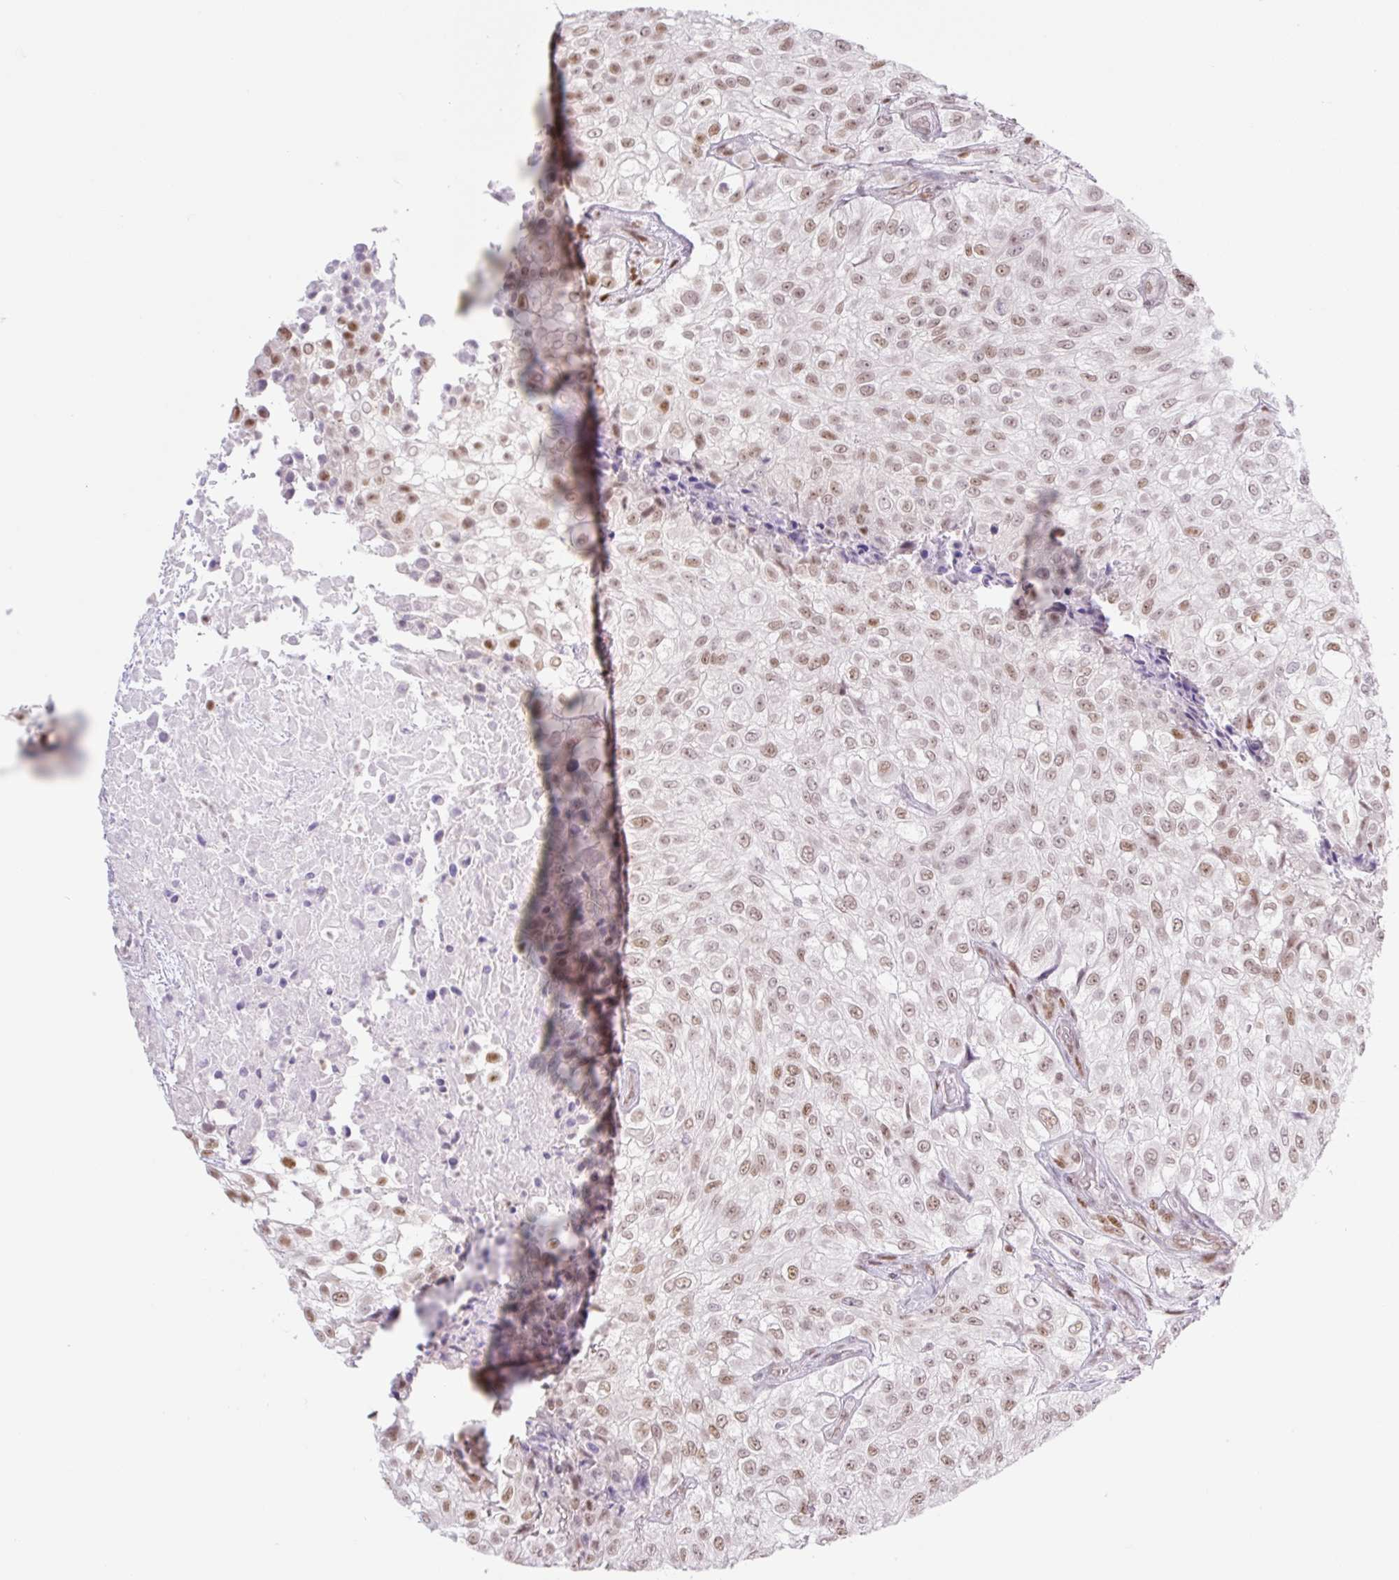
{"staining": {"intensity": "weak", "quantity": ">75%", "location": "nuclear"}, "tissue": "urothelial cancer", "cell_type": "Tumor cells", "image_type": "cancer", "snomed": [{"axis": "morphology", "description": "Urothelial carcinoma, High grade"}, {"axis": "topography", "description": "Urinary bladder"}], "caption": "Protein staining of urothelial cancer tissue exhibits weak nuclear staining in approximately >75% of tumor cells. (Brightfield microscopy of DAB IHC at high magnification).", "gene": "TLE3", "patient": {"sex": "male", "age": 56}}